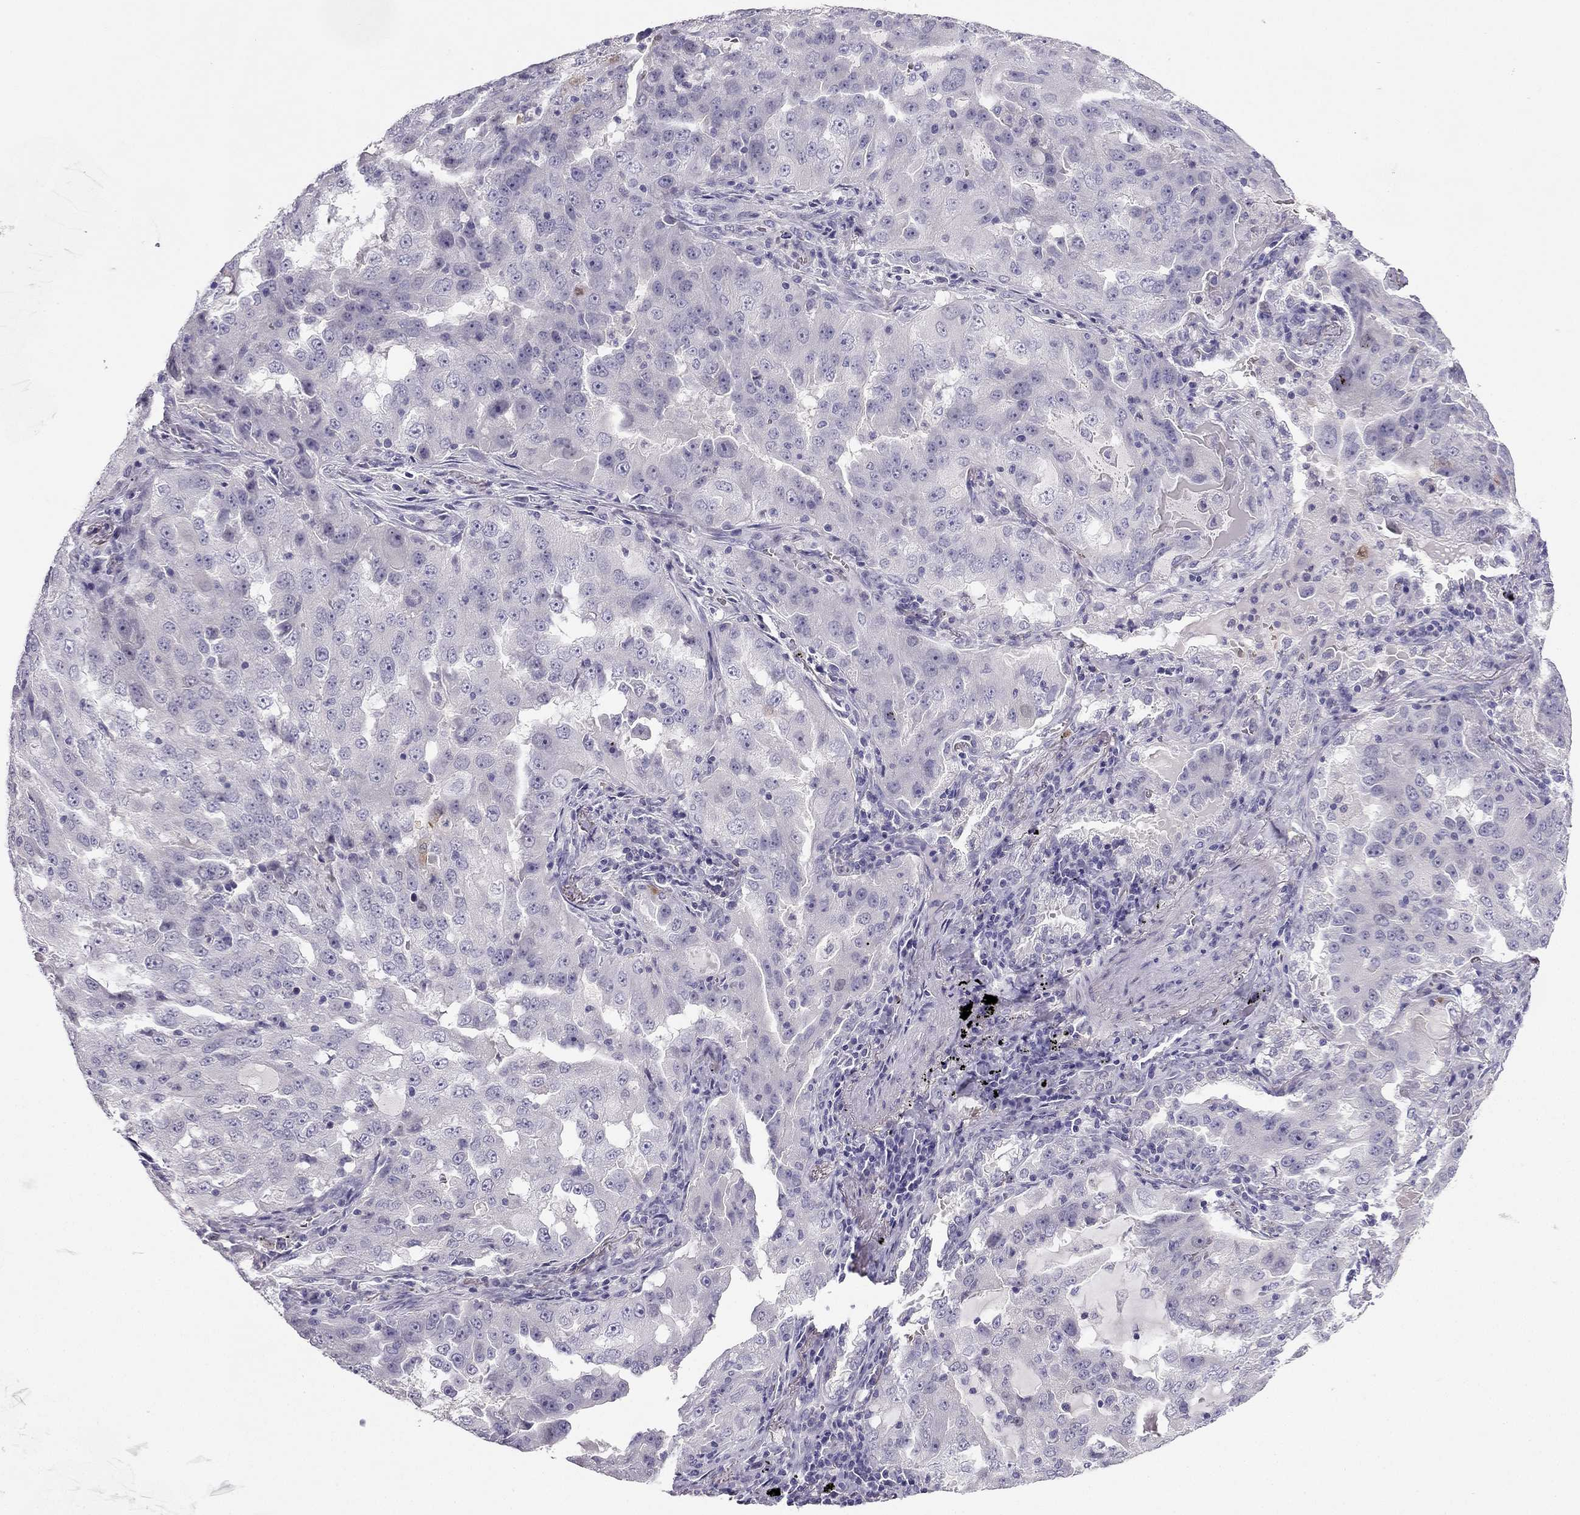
{"staining": {"intensity": "negative", "quantity": "none", "location": "none"}, "tissue": "lung cancer", "cell_type": "Tumor cells", "image_type": "cancer", "snomed": [{"axis": "morphology", "description": "Adenocarcinoma, NOS"}, {"axis": "topography", "description": "Lung"}], "caption": "An image of lung cancer stained for a protein displays no brown staining in tumor cells.", "gene": "RSPH14", "patient": {"sex": "female", "age": 61}}